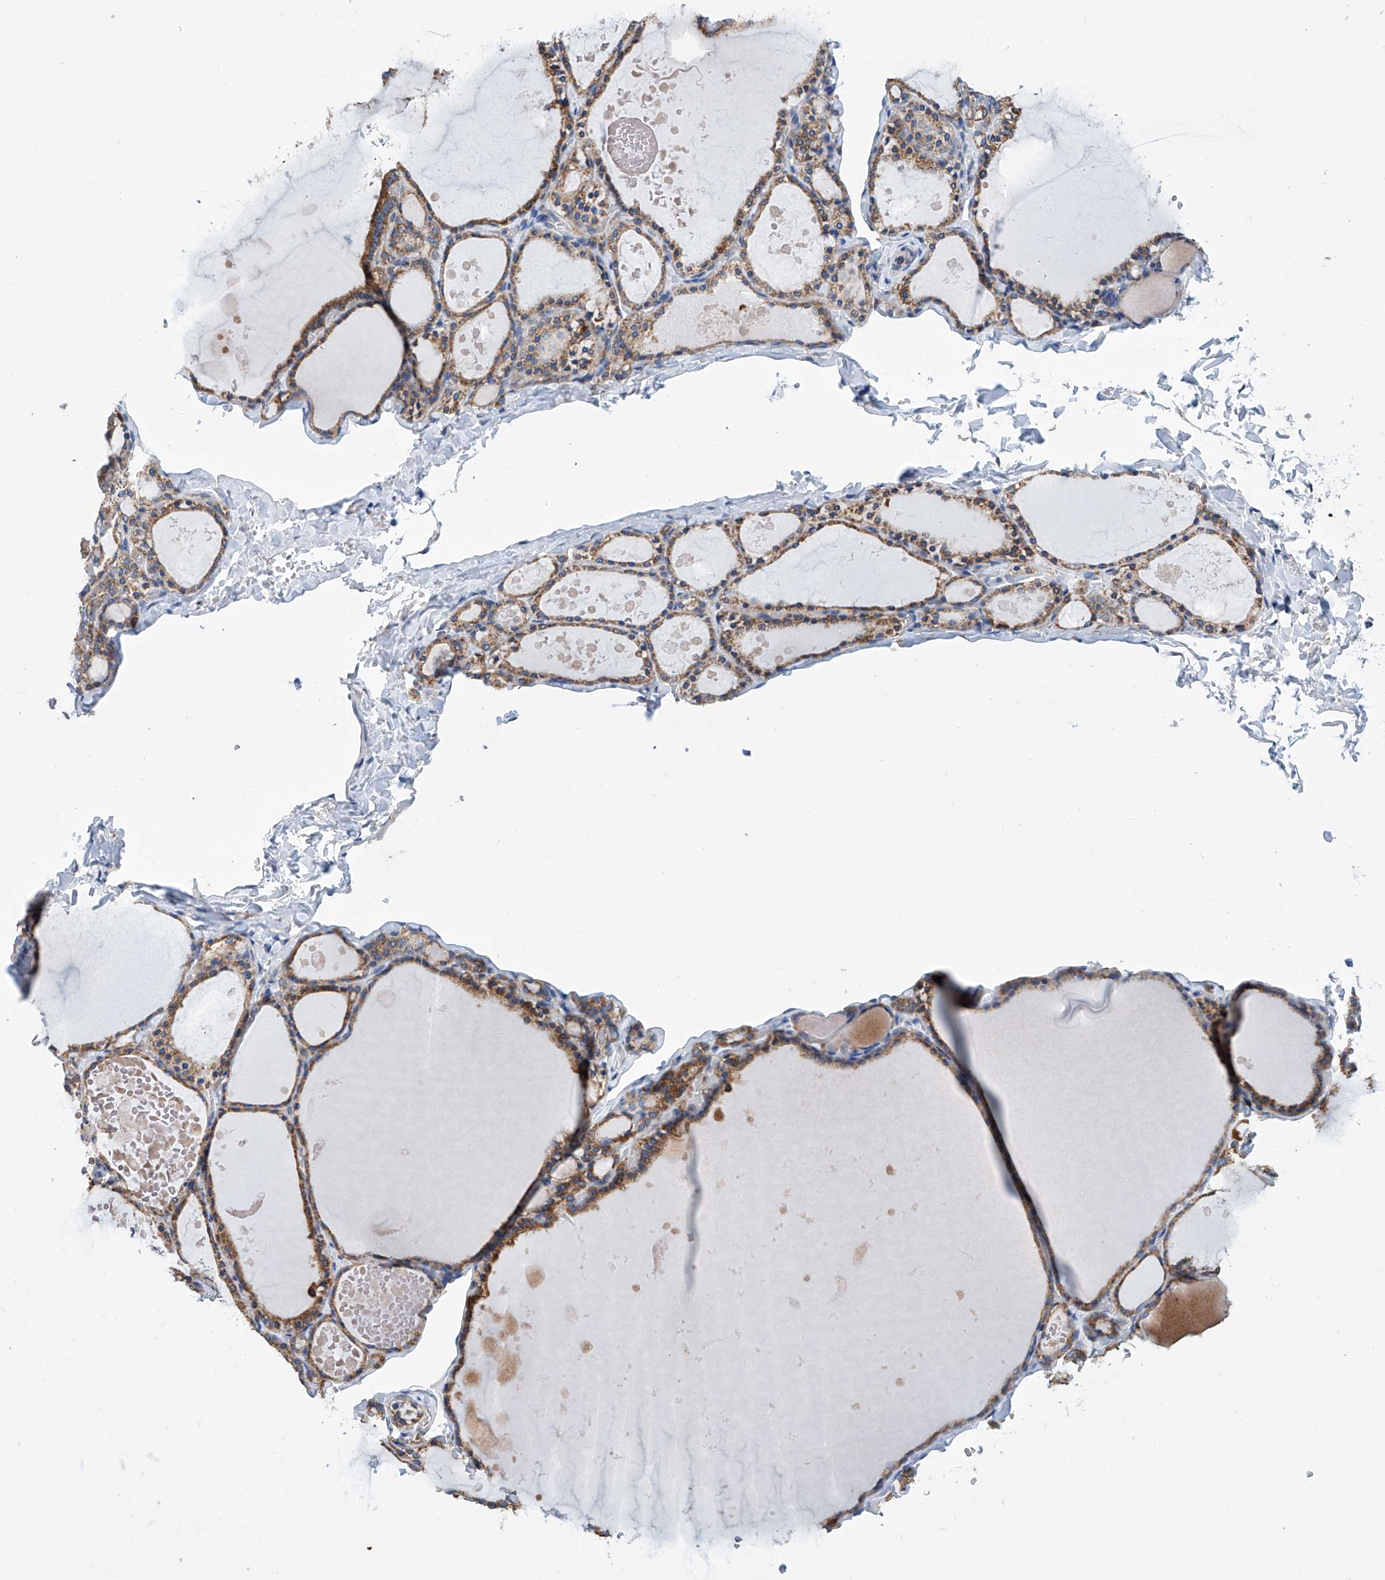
{"staining": {"intensity": "moderate", "quantity": ">75%", "location": "cytoplasmic/membranous"}, "tissue": "thyroid gland", "cell_type": "Glandular cells", "image_type": "normal", "snomed": [{"axis": "morphology", "description": "Normal tissue, NOS"}, {"axis": "topography", "description": "Thyroid gland"}], "caption": "High-power microscopy captured an IHC image of normal thyroid gland, revealing moderate cytoplasmic/membranous staining in about >75% of glandular cells.", "gene": "MAD2L1", "patient": {"sex": "male", "age": 56}}